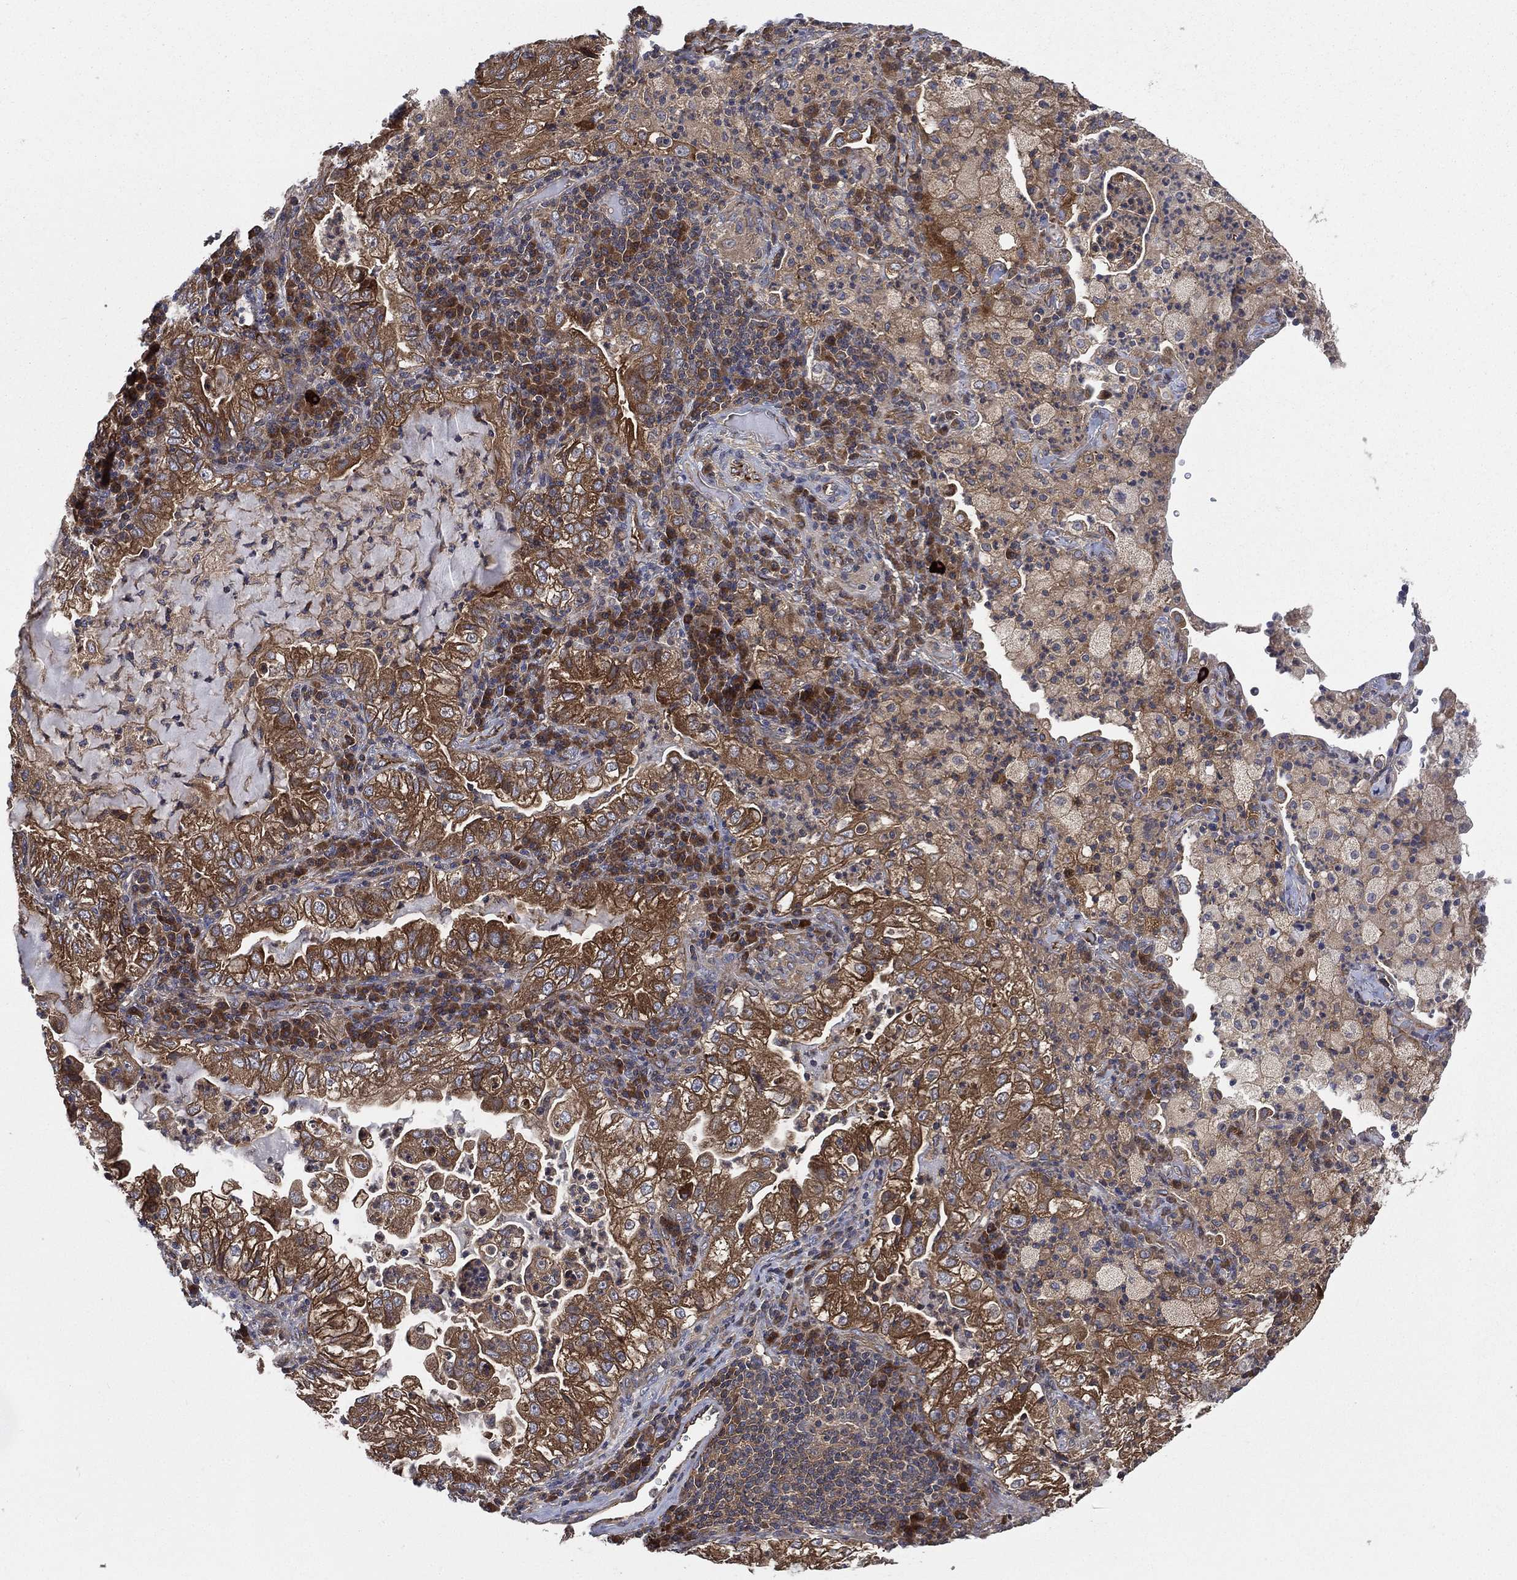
{"staining": {"intensity": "strong", "quantity": ">75%", "location": "cytoplasmic/membranous"}, "tissue": "lung cancer", "cell_type": "Tumor cells", "image_type": "cancer", "snomed": [{"axis": "morphology", "description": "Adenocarcinoma, NOS"}, {"axis": "topography", "description": "Lung"}], "caption": "This micrograph reveals IHC staining of human adenocarcinoma (lung), with high strong cytoplasmic/membranous positivity in about >75% of tumor cells.", "gene": "SMPD3", "patient": {"sex": "female", "age": 73}}